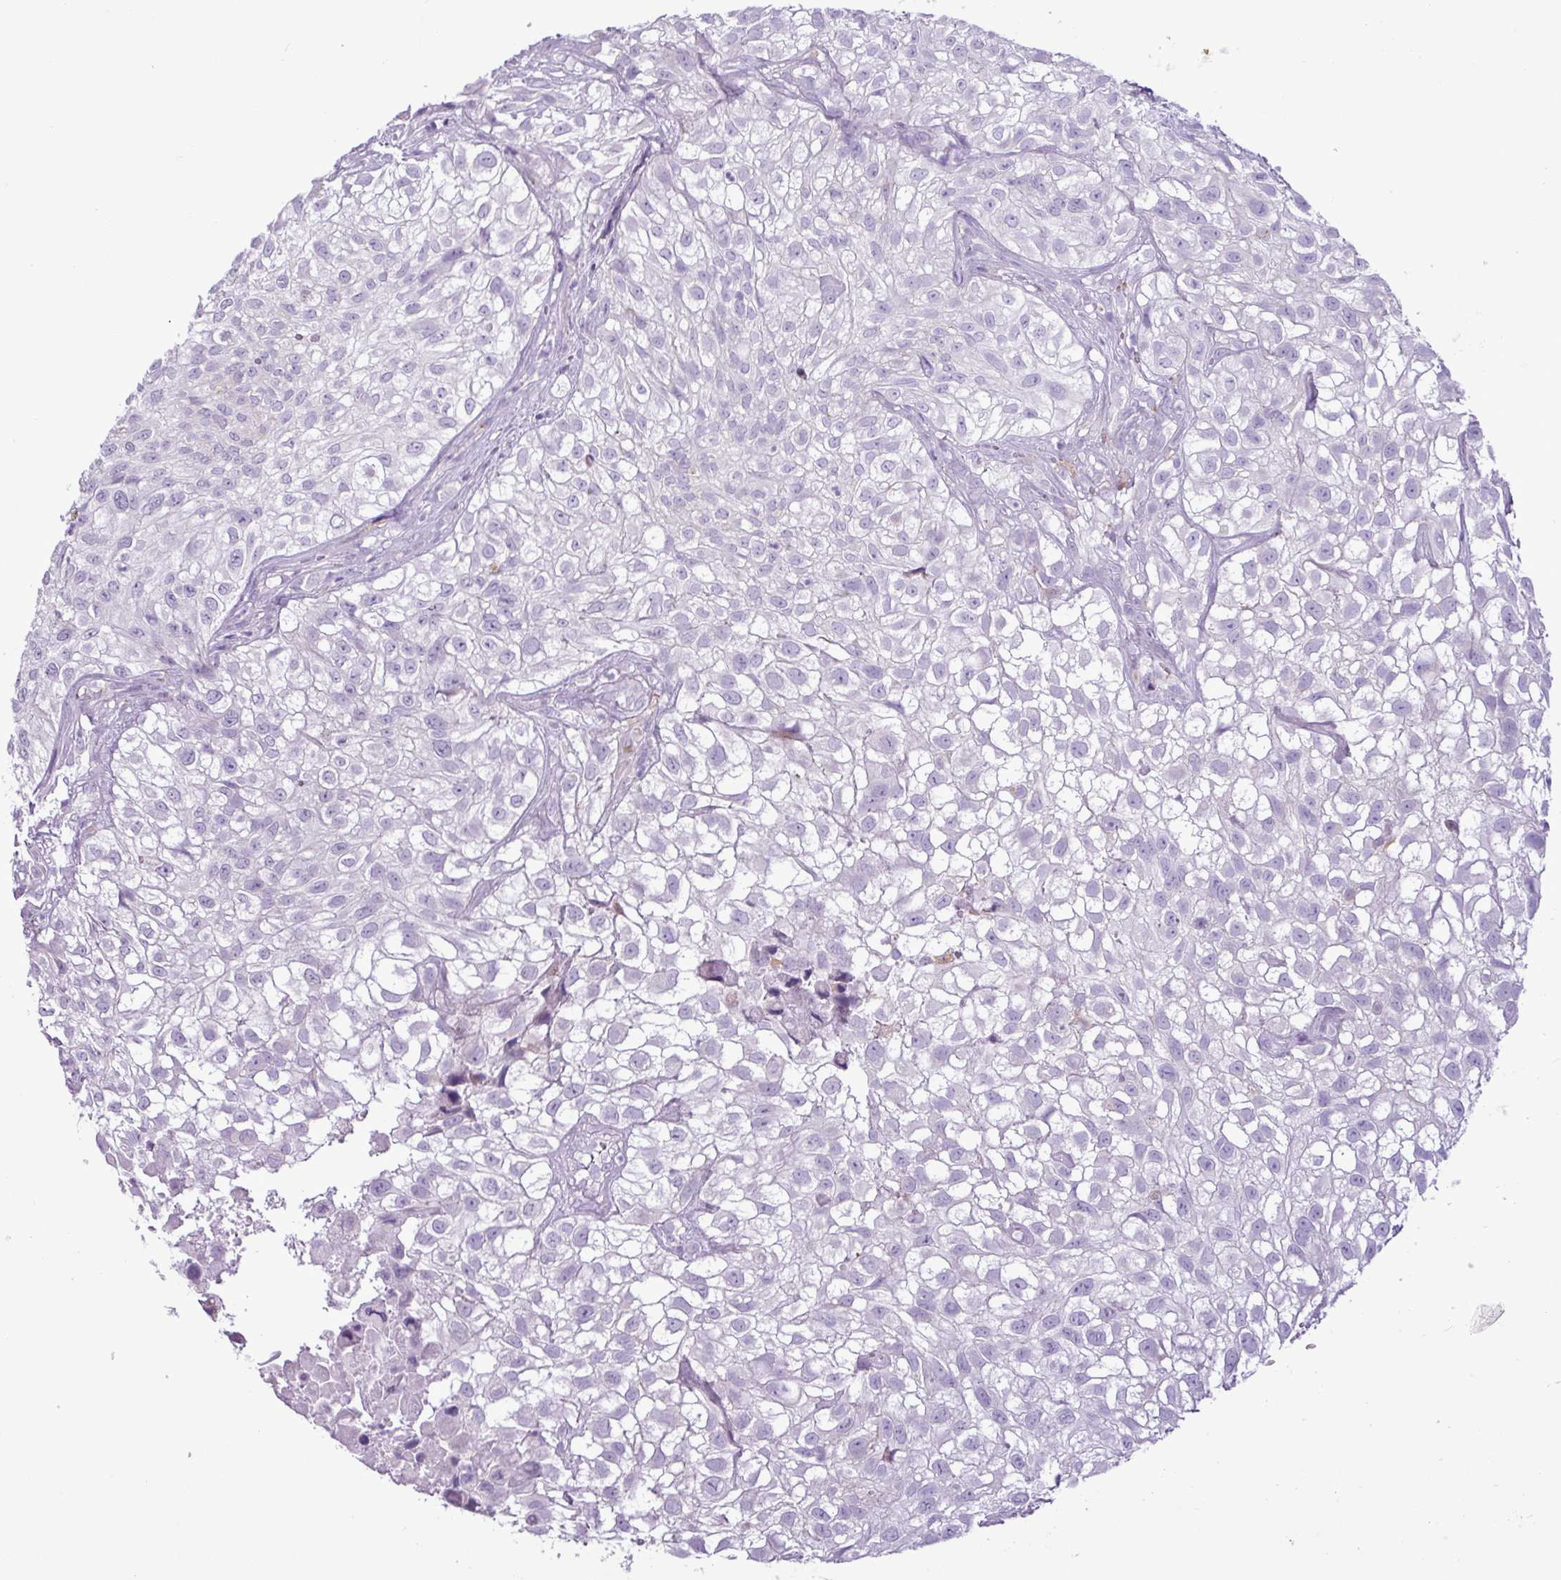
{"staining": {"intensity": "negative", "quantity": "none", "location": "none"}, "tissue": "urothelial cancer", "cell_type": "Tumor cells", "image_type": "cancer", "snomed": [{"axis": "morphology", "description": "Urothelial carcinoma, High grade"}, {"axis": "topography", "description": "Urinary bladder"}], "caption": "Human urothelial cancer stained for a protein using immunohistochemistry (IHC) reveals no expression in tumor cells.", "gene": "TMEM200C", "patient": {"sex": "male", "age": 56}}